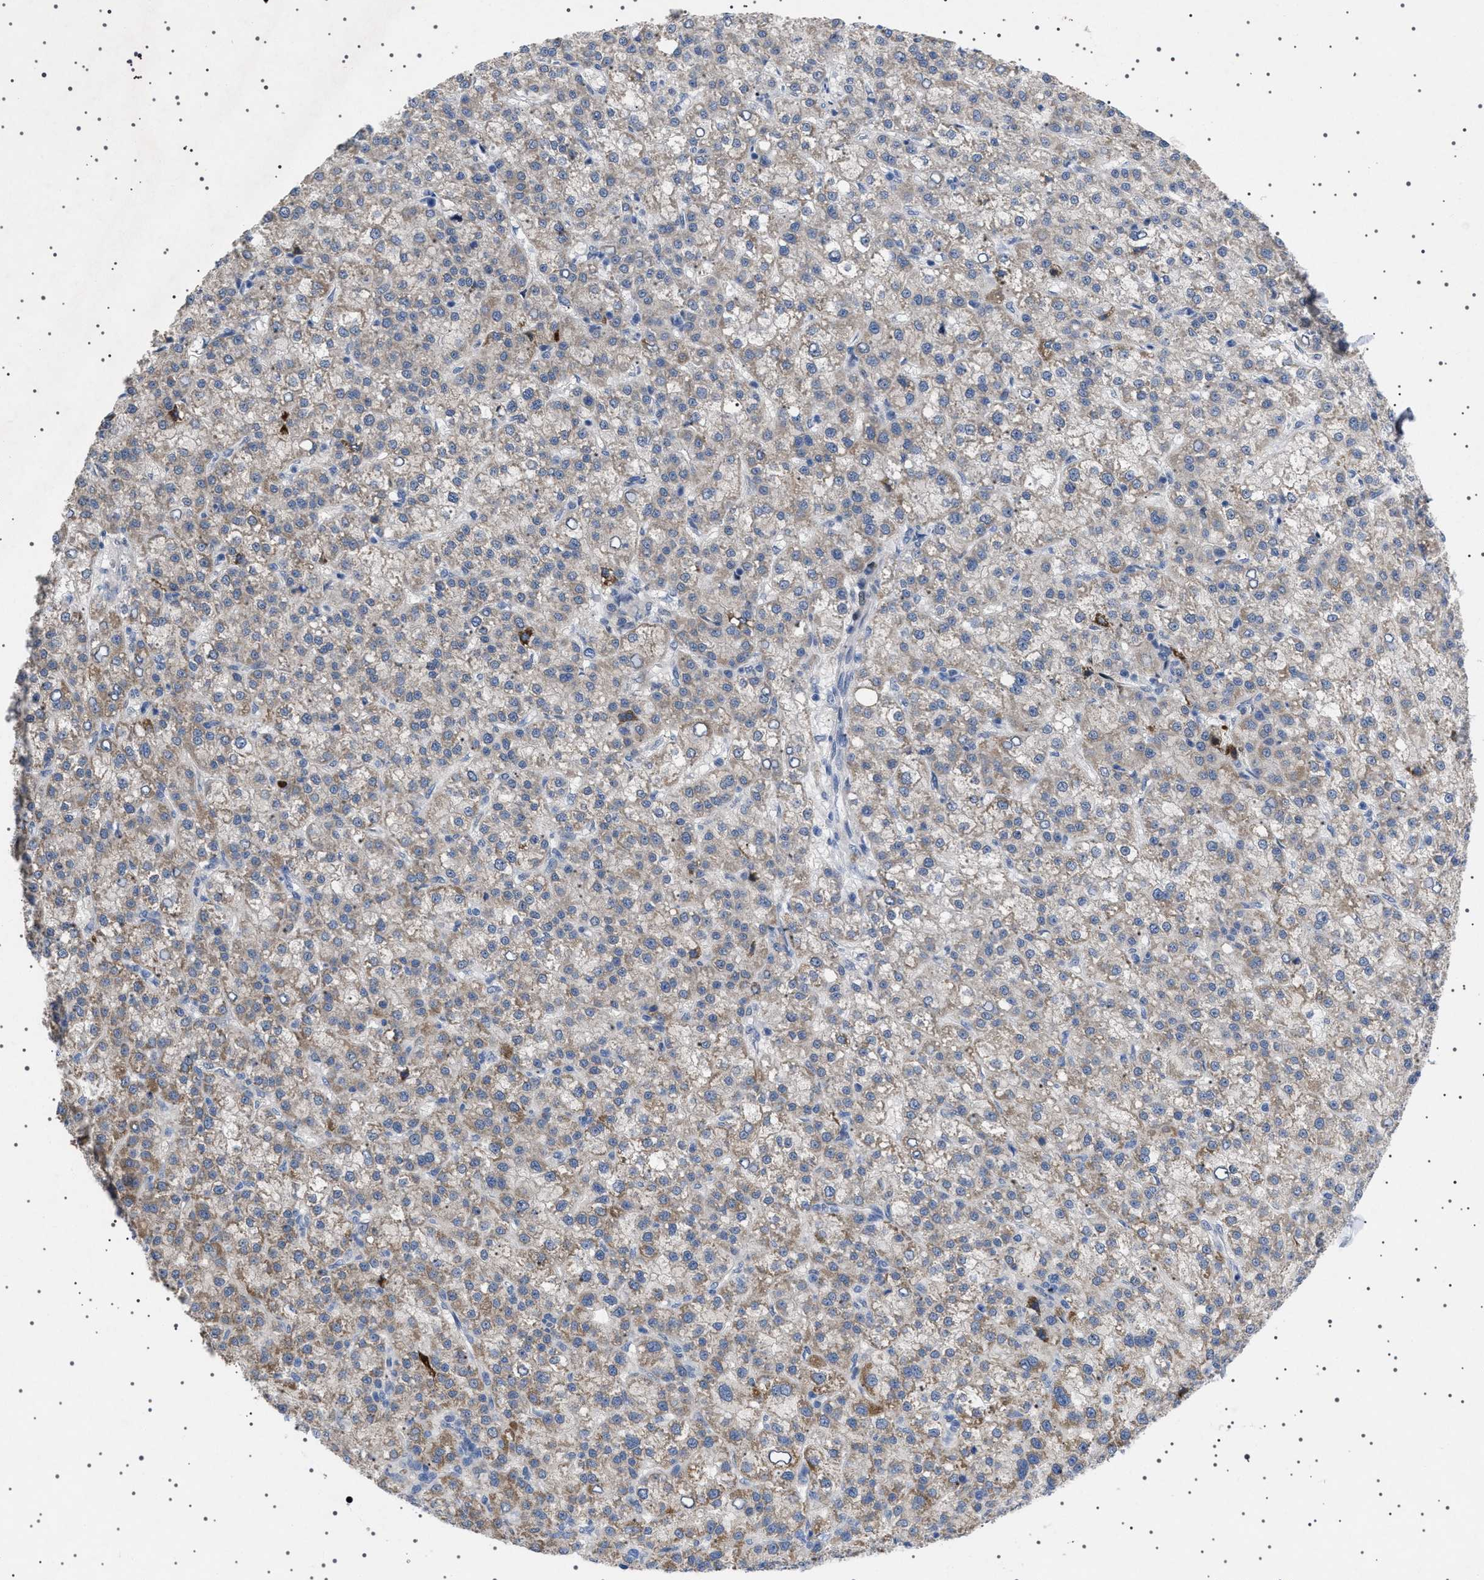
{"staining": {"intensity": "weak", "quantity": "25%-75%", "location": "cytoplasmic/membranous"}, "tissue": "liver cancer", "cell_type": "Tumor cells", "image_type": "cancer", "snomed": [{"axis": "morphology", "description": "Carcinoma, Hepatocellular, NOS"}, {"axis": "topography", "description": "Liver"}], "caption": "A high-resolution photomicrograph shows immunohistochemistry (IHC) staining of liver cancer (hepatocellular carcinoma), which reveals weak cytoplasmic/membranous staining in approximately 25%-75% of tumor cells. (DAB = brown stain, brightfield microscopy at high magnification).", "gene": "HTR1A", "patient": {"sex": "female", "age": 58}}